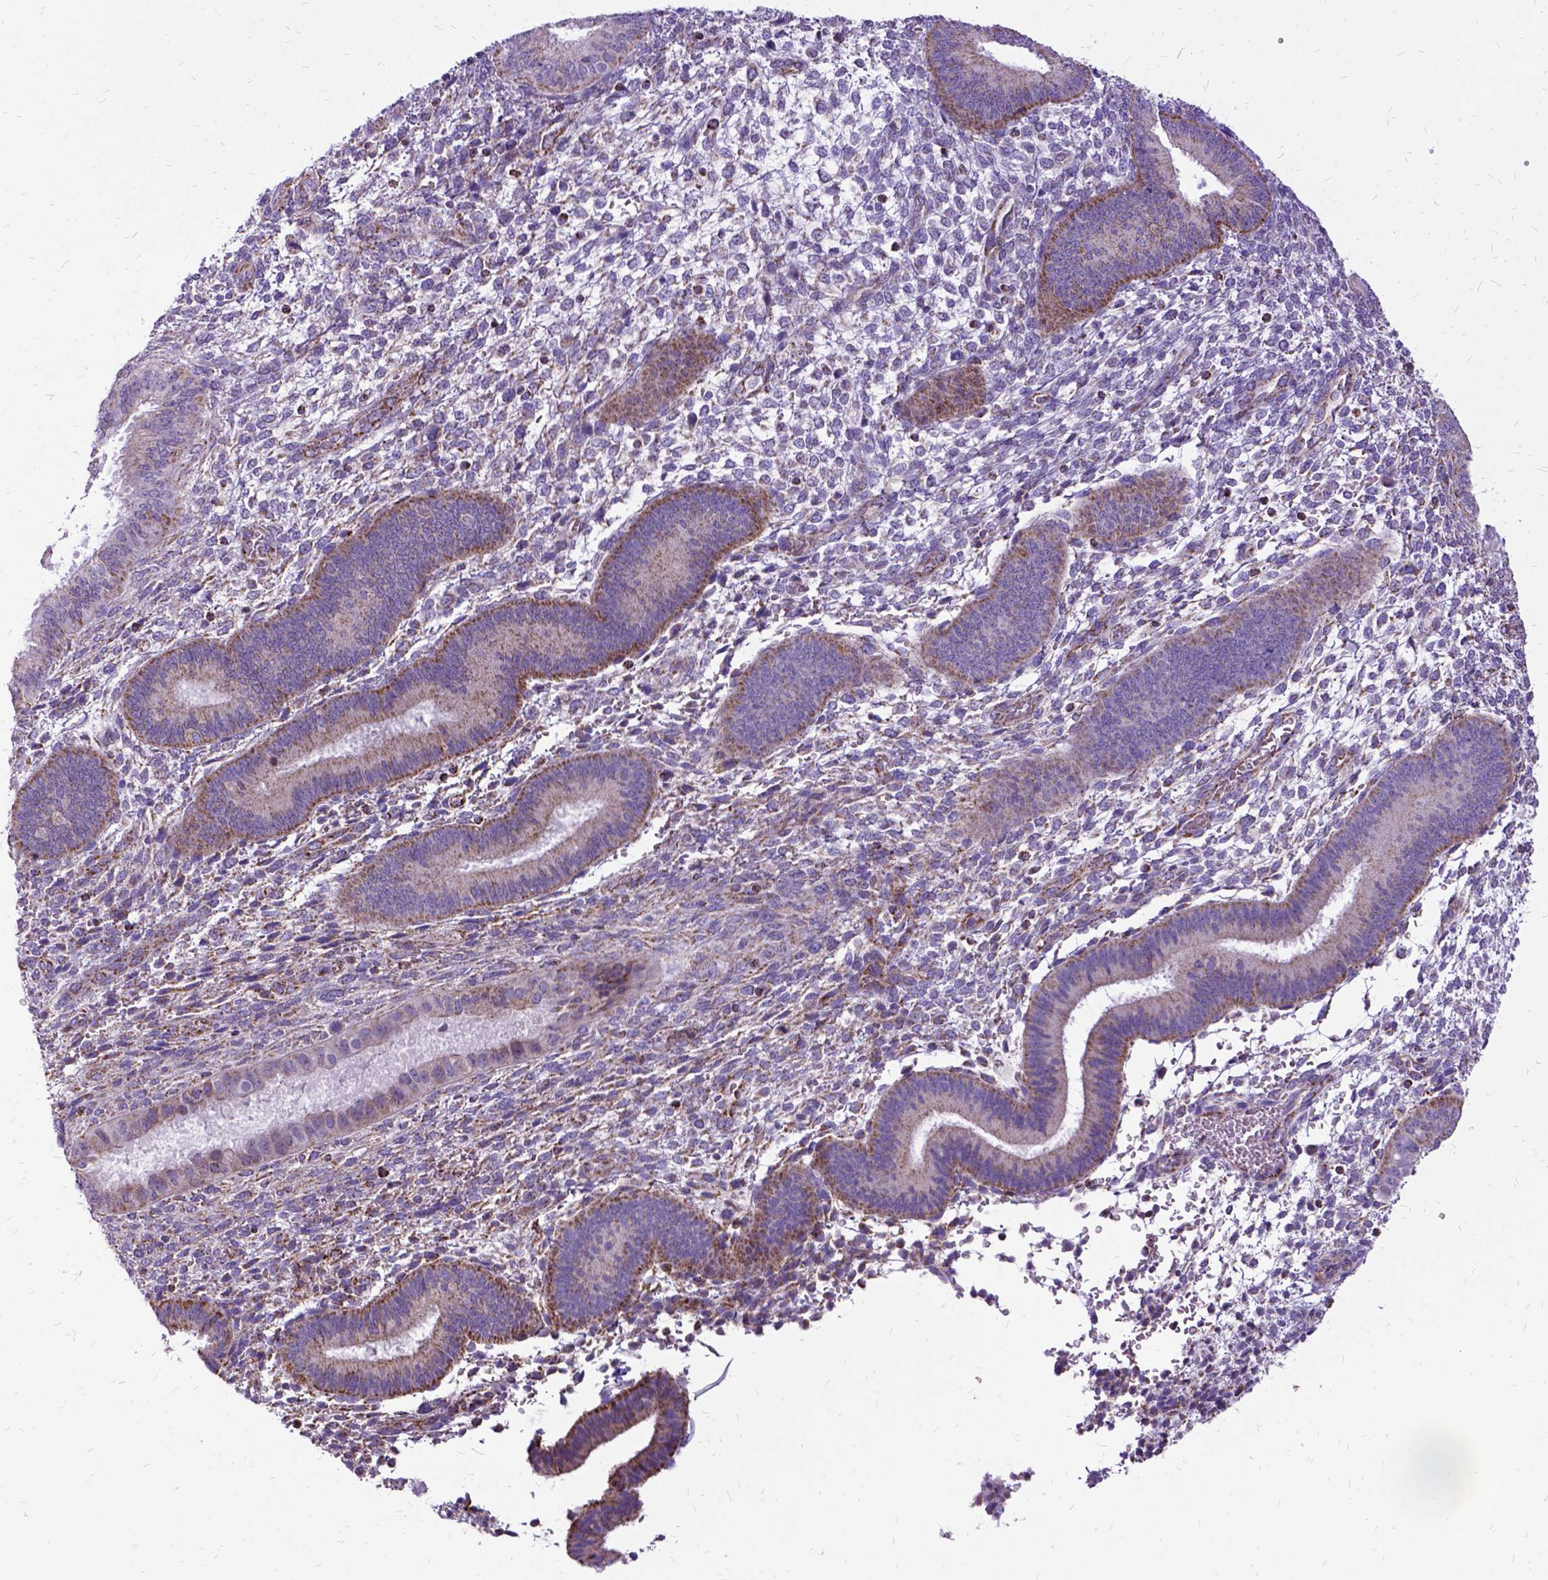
{"staining": {"intensity": "weak", "quantity": "<25%", "location": "cytoplasmic/membranous"}, "tissue": "endometrium", "cell_type": "Cells in endometrial stroma", "image_type": "normal", "snomed": [{"axis": "morphology", "description": "Normal tissue, NOS"}, {"axis": "topography", "description": "Endometrium"}], "caption": "The histopathology image displays no staining of cells in endometrial stroma in benign endometrium.", "gene": "OXCT1", "patient": {"sex": "female", "age": 39}}